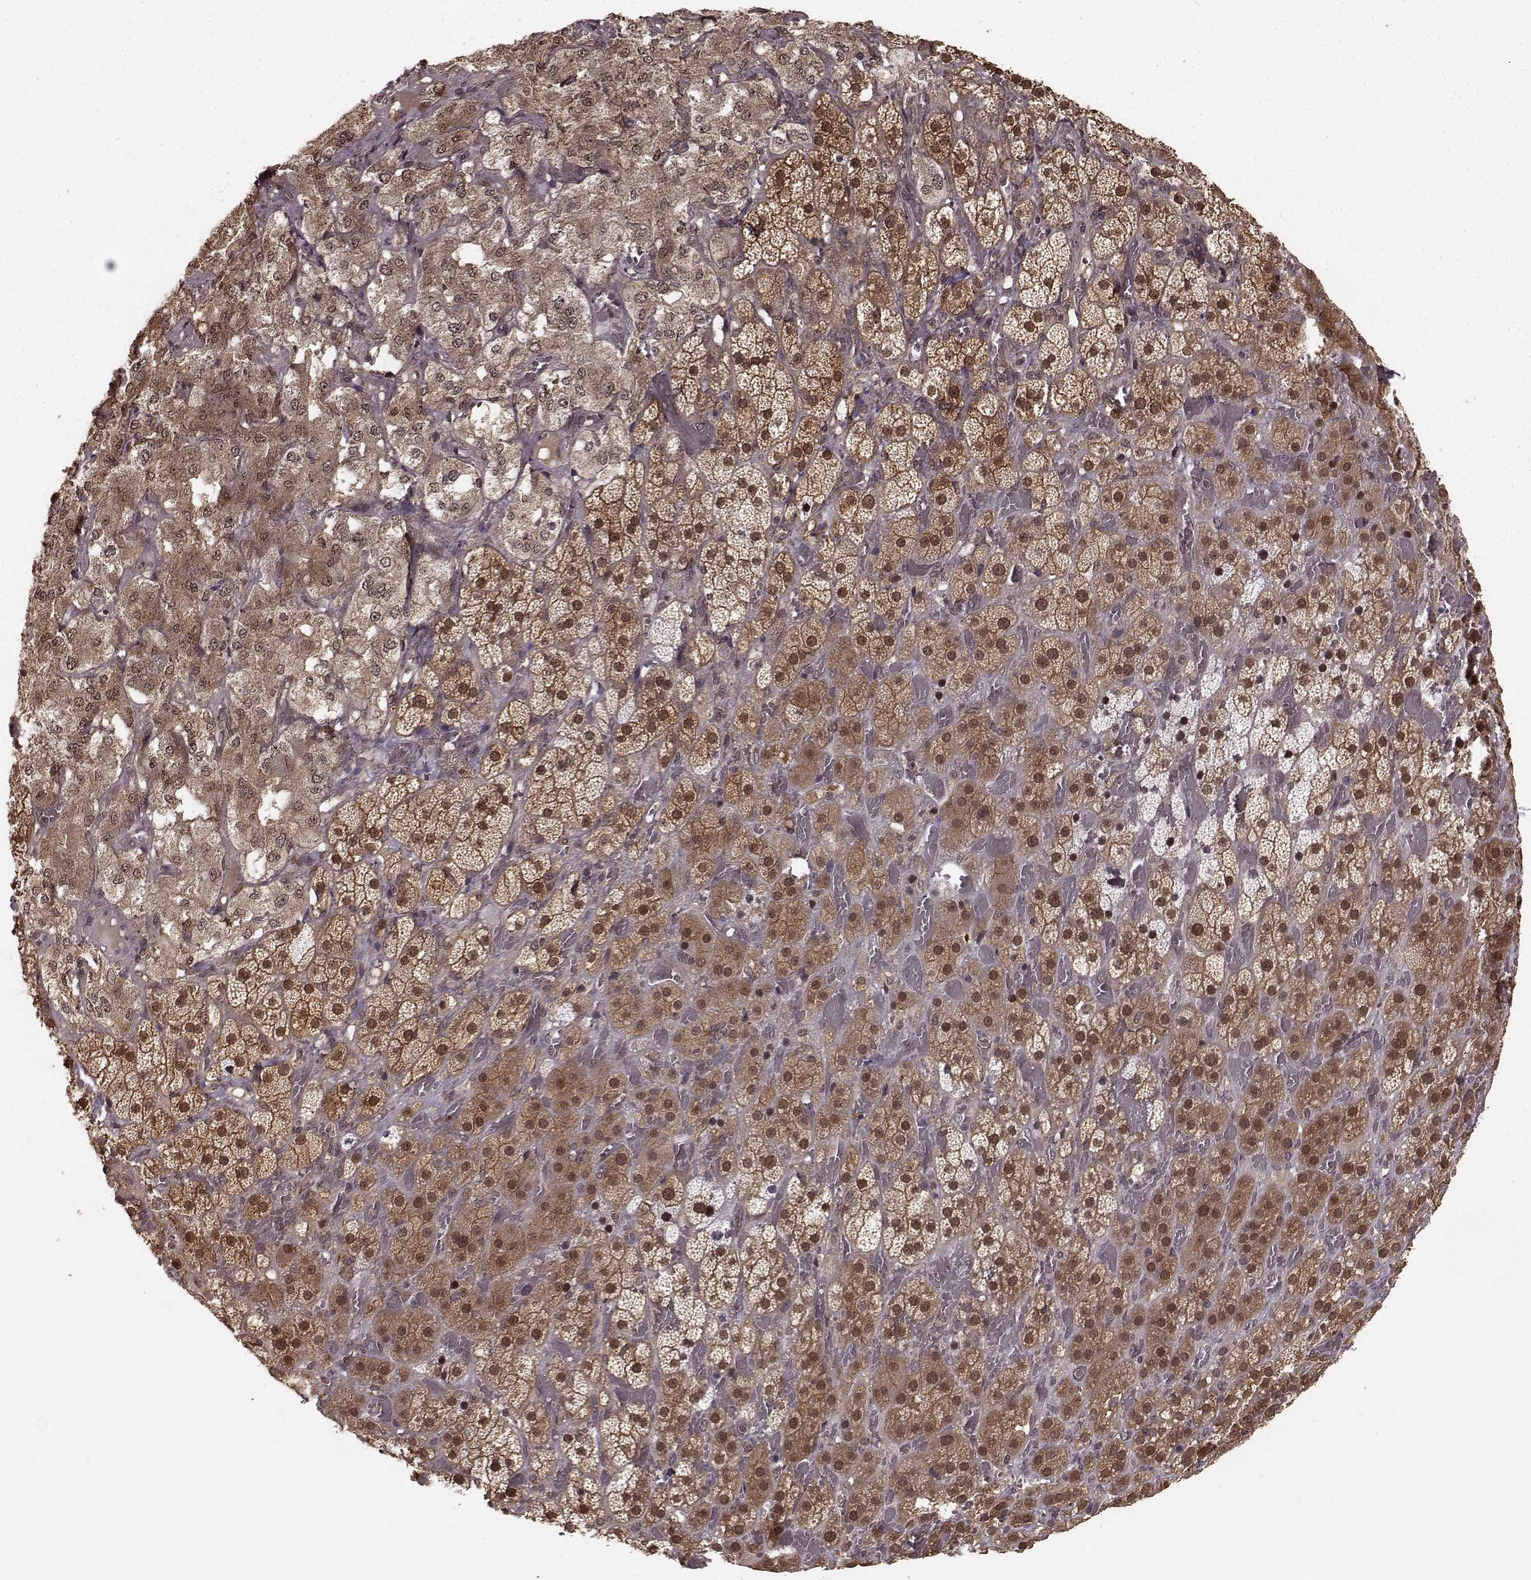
{"staining": {"intensity": "moderate", "quantity": ">75%", "location": "cytoplasmic/membranous,nuclear"}, "tissue": "adrenal gland", "cell_type": "Glandular cells", "image_type": "normal", "snomed": [{"axis": "morphology", "description": "Normal tissue, NOS"}, {"axis": "topography", "description": "Adrenal gland"}], "caption": "Immunohistochemical staining of normal adrenal gland reveals >75% levels of moderate cytoplasmic/membranous,nuclear protein staining in about >75% of glandular cells.", "gene": "GSS", "patient": {"sex": "male", "age": 57}}